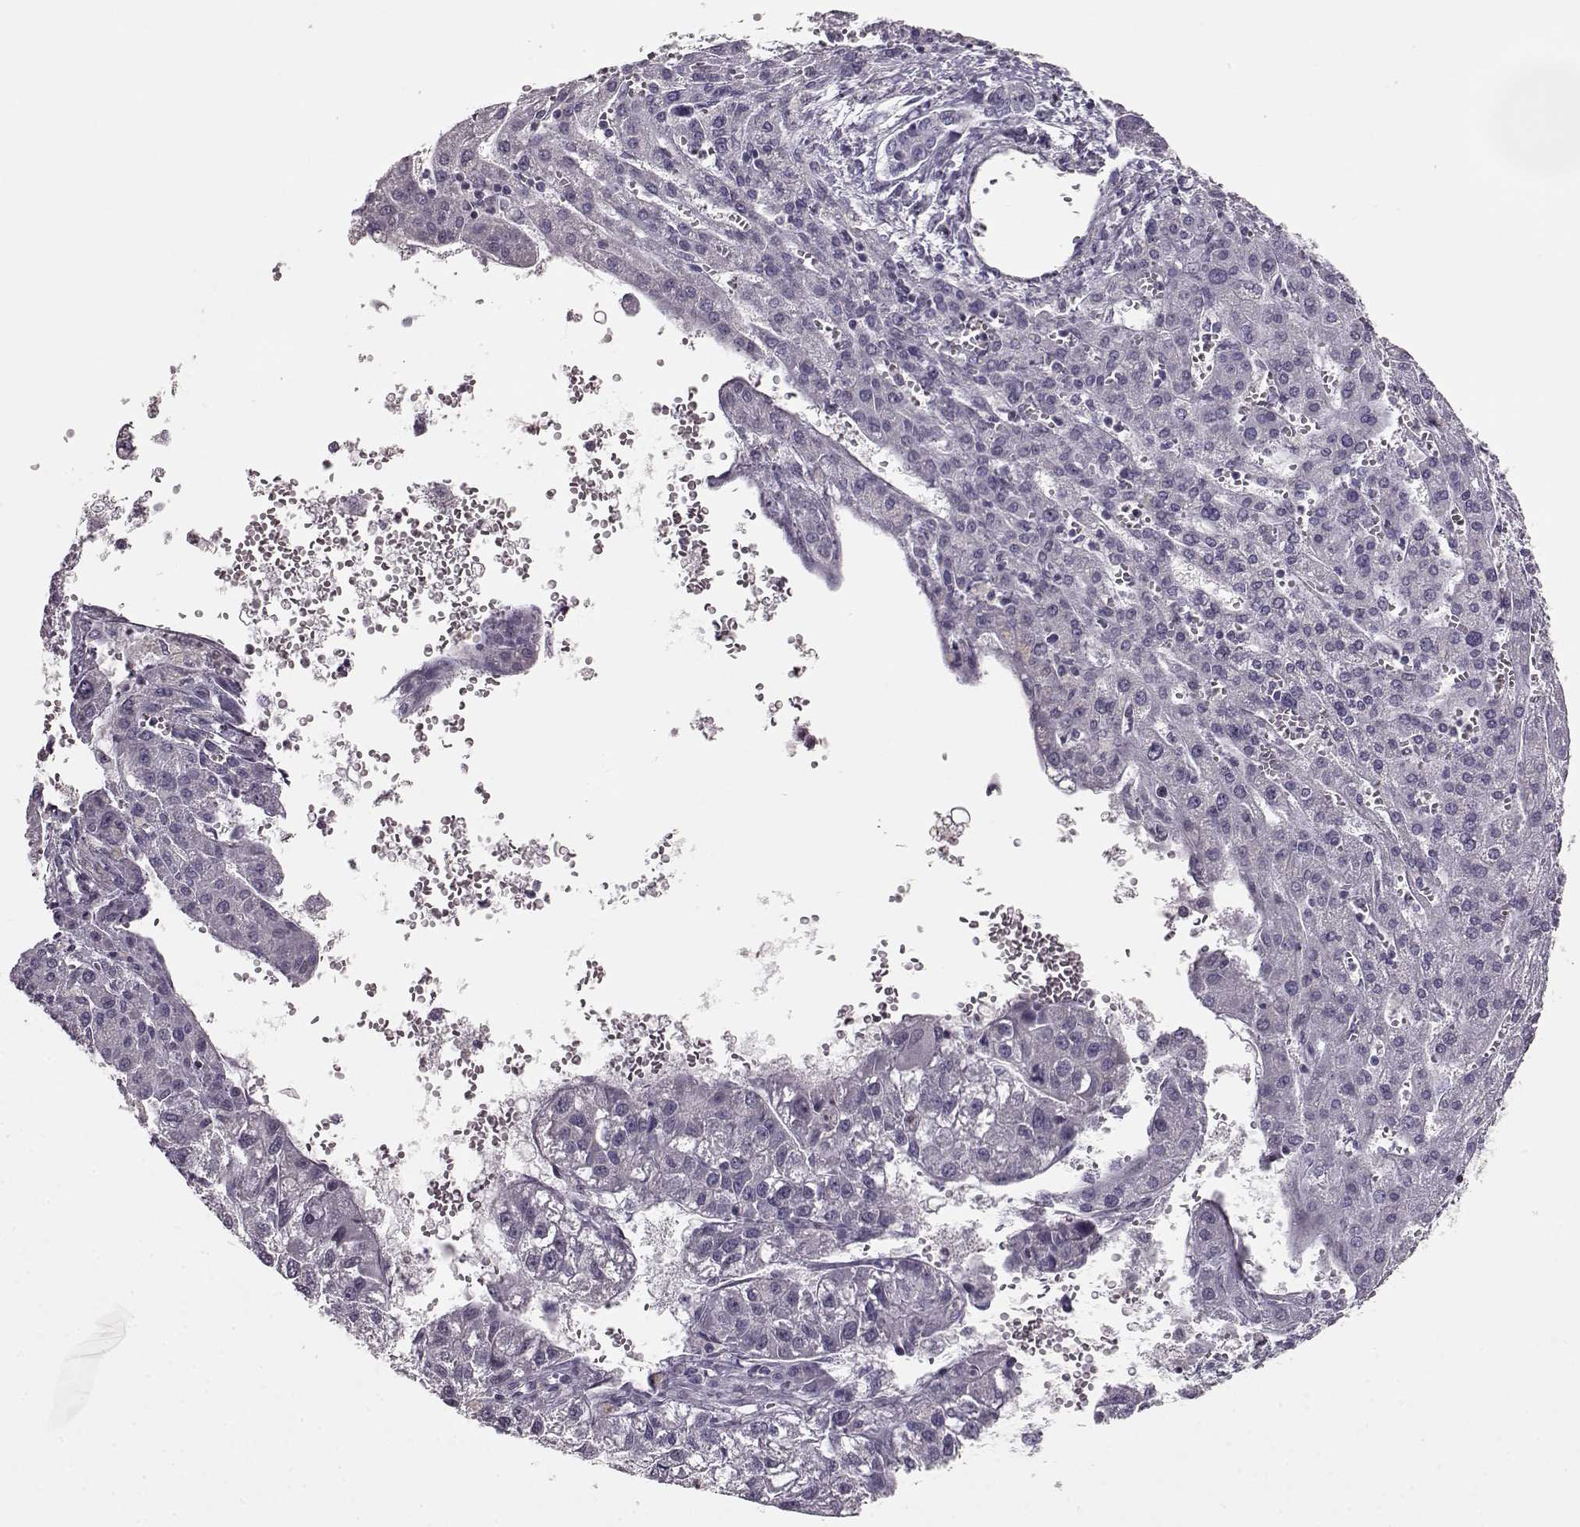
{"staining": {"intensity": "negative", "quantity": "none", "location": "none"}, "tissue": "liver cancer", "cell_type": "Tumor cells", "image_type": "cancer", "snomed": [{"axis": "morphology", "description": "Carcinoma, Hepatocellular, NOS"}, {"axis": "topography", "description": "Liver"}], "caption": "Protein analysis of liver cancer reveals no significant positivity in tumor cells.", "gene": "RP1L1", "patient": {"sex": "female", "age": 70}}